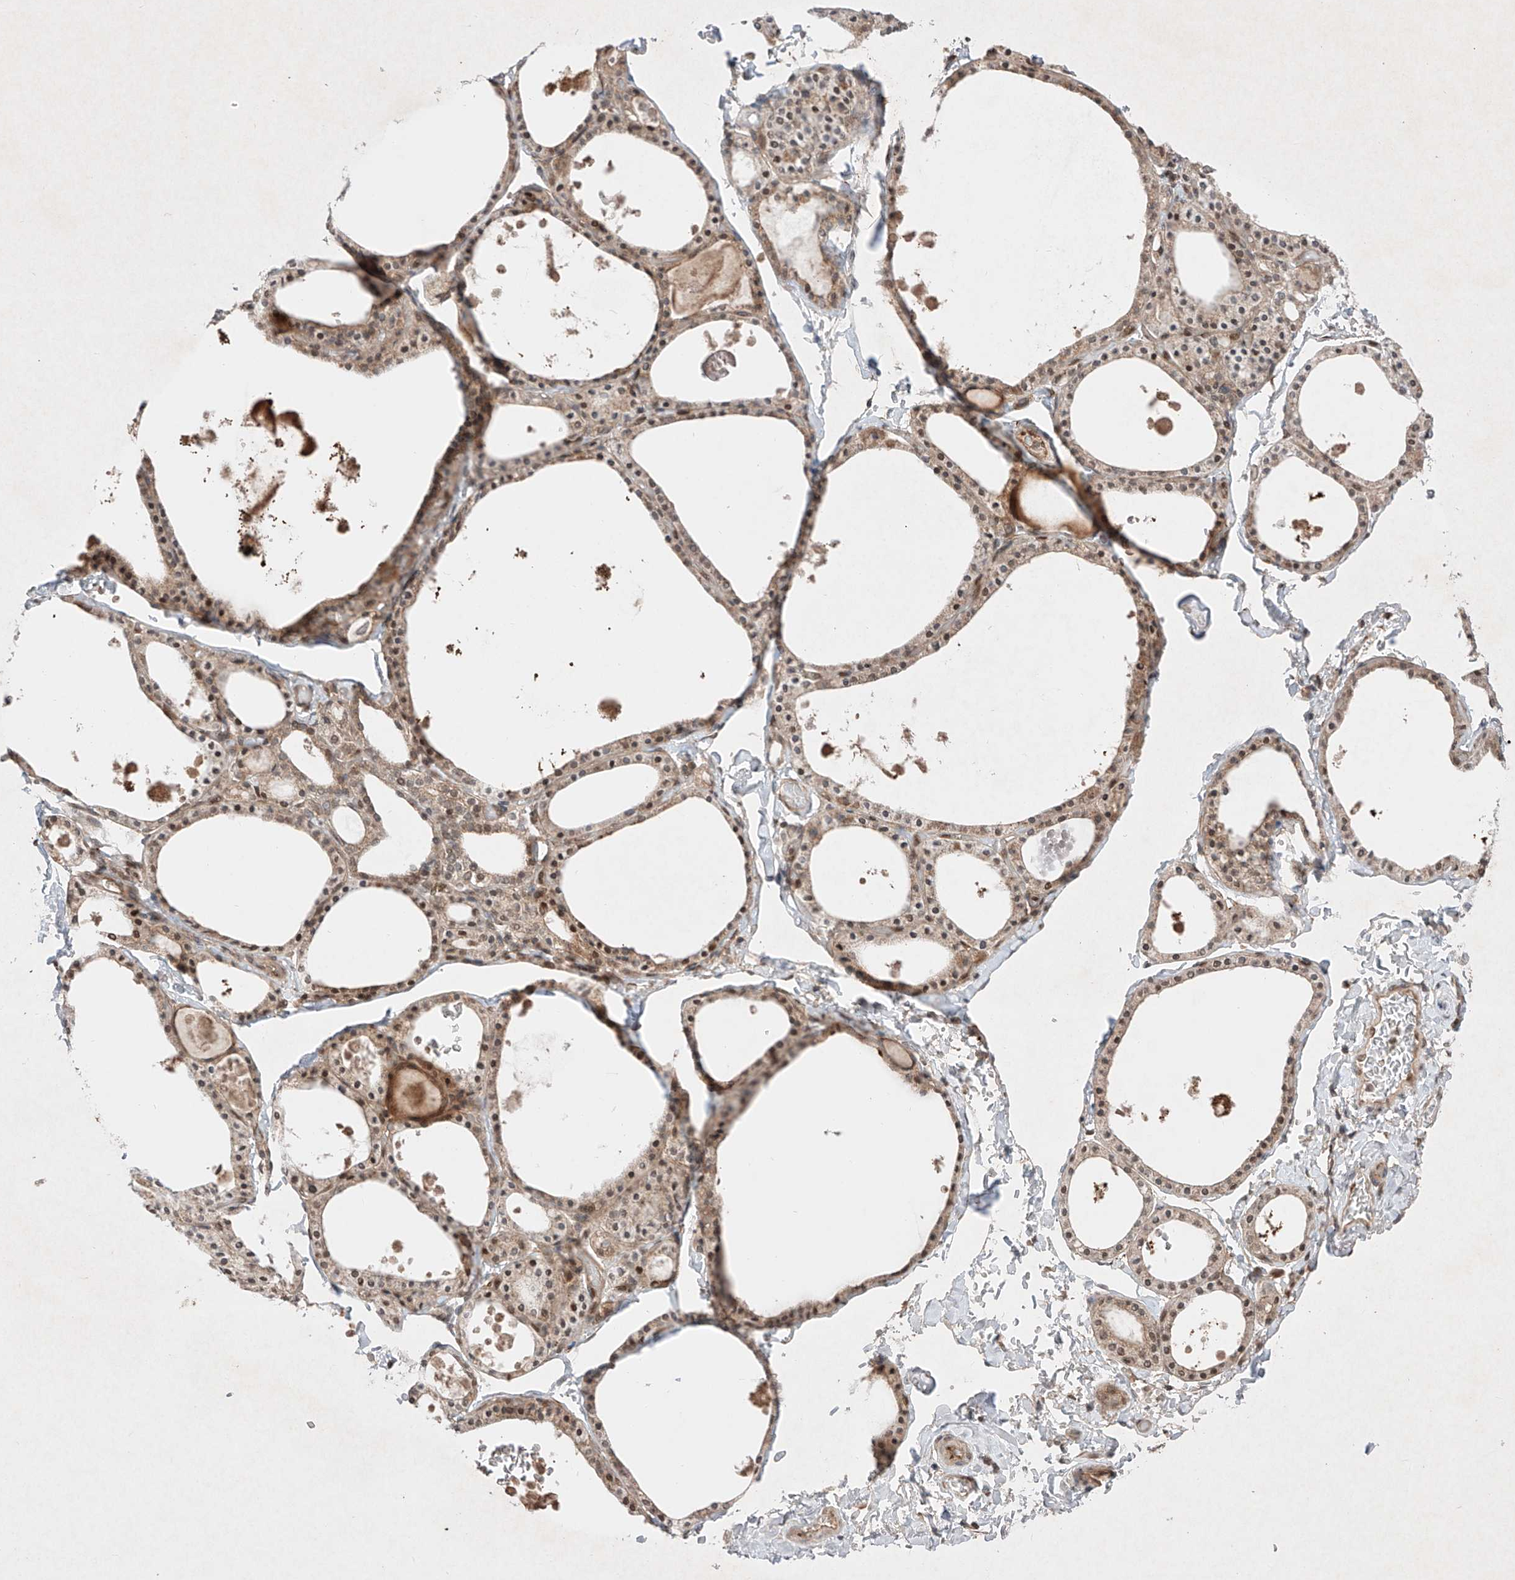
{"staining": {"intensity": "moderate", "quantity": "25%-75%", "location": "cytoplasmic/membranous"}, "tissue": "thyroid gland", "cell_type": "Glandular cells", "image_type": "normal", "snomed": [{"axis": "morphology", "description": "Normal tissue, NOS"}, {"axis": "topography", "description": "Thyroid gland"}], "caption": "An immunohistochemistry (IHC) photomicrograph of normal tissue is shown. Protein staining in brown labels moderate cytoplasmic/membranous positivity in thyroid gland within glandular cells.", "gene": "RNF31", "patient": {"sex": "male", "age": 56}}